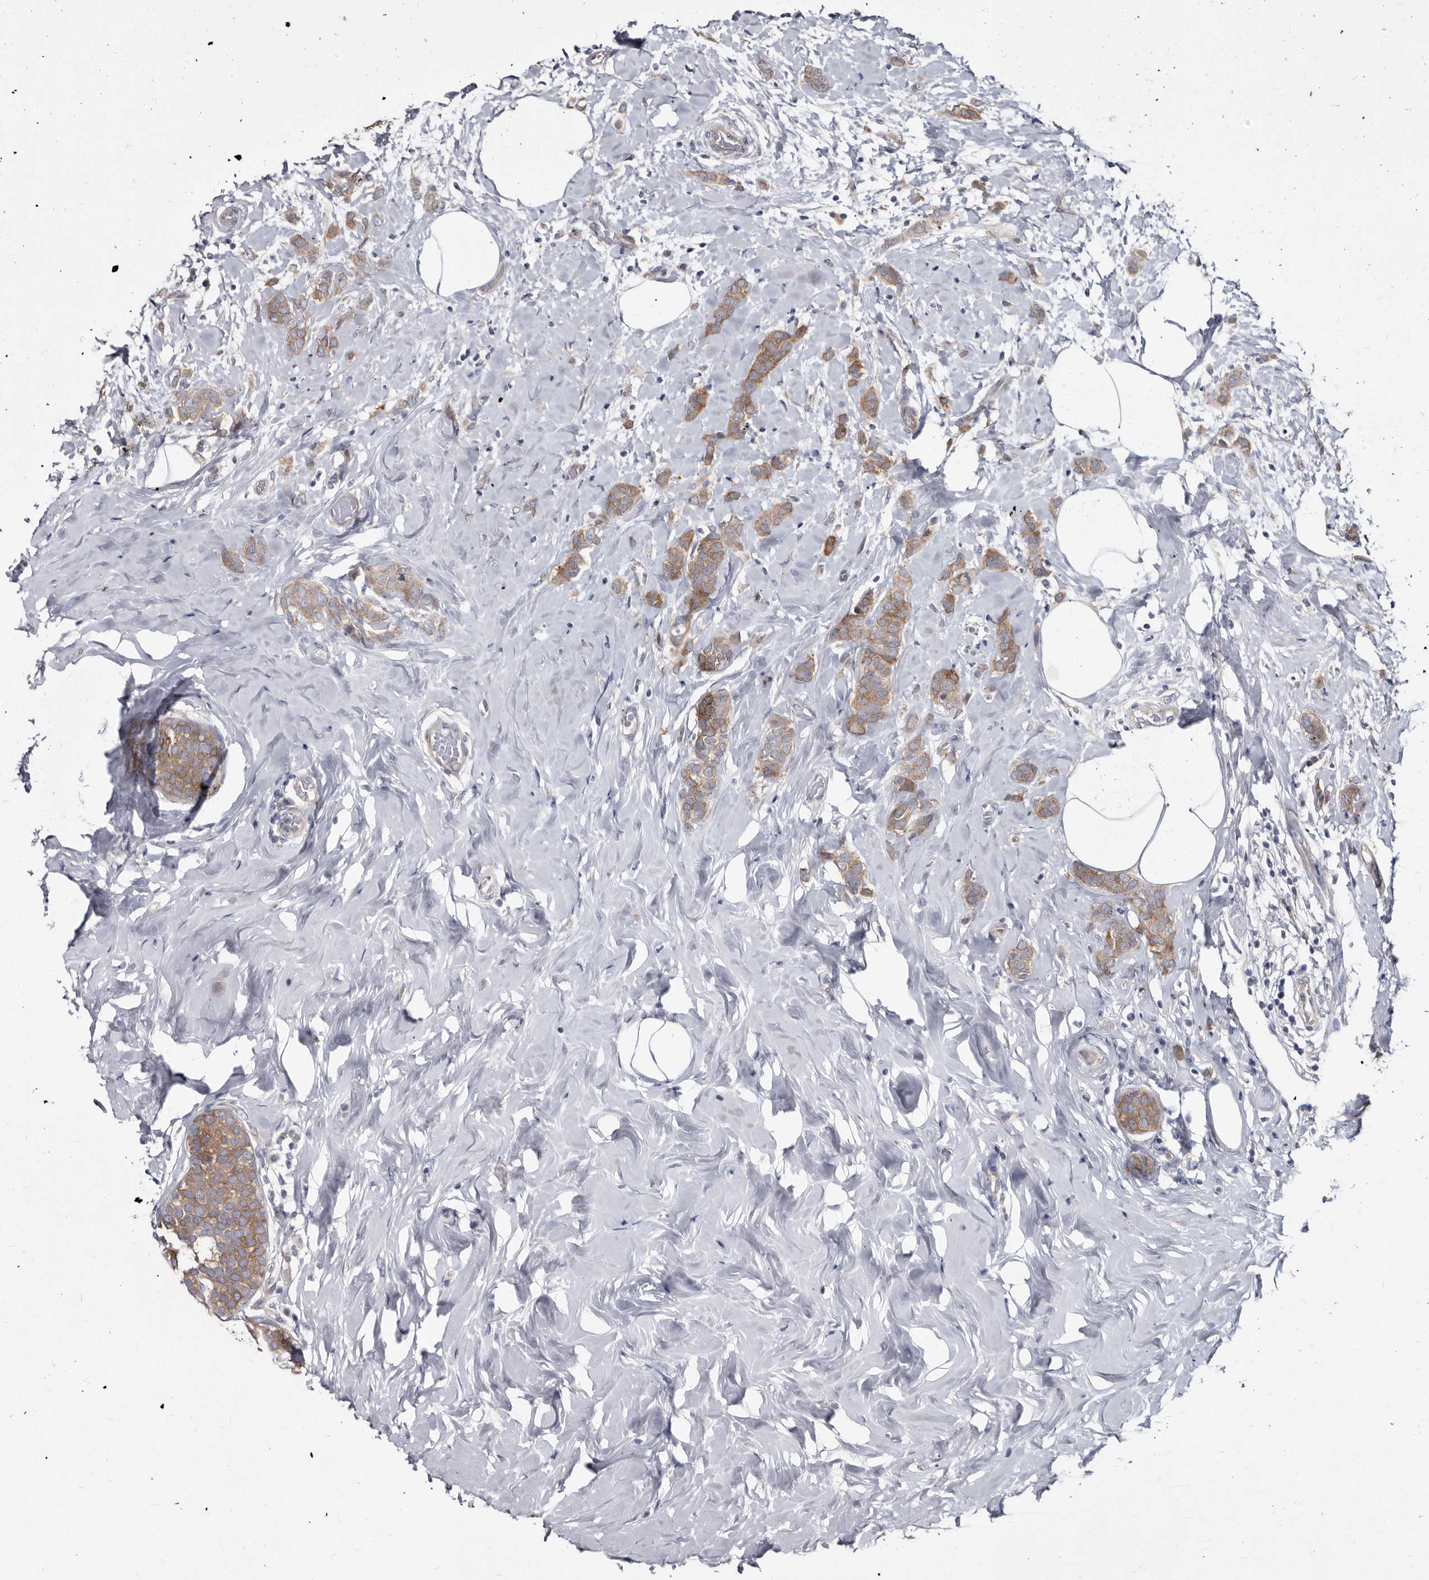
{"staining": {"intensity": "moderate", "quantity": ">75%", "location": "cytoplasmic/membranous"}, "tissue": "breast cancer", "cell_type": "Tumor cells", "image_type": "cancer", "snomed": [{"axis": "morphology", "description": "Lobular carcinoma, in situ"}, {"axis": "morphology", "description": "Lobular carcinoma"}, {"axis": "topography", "description": "Breast"}], "caption": "High-magnification brightfield microscopy of breast lobular carcinoma stained with DAB (3,3'-diaminobenzidine) (brown) and counterstained with hematoxylin (blue). tumor cells exhibit moderate cytoplasmic/membranous positivity is appreciated in approximately>75% of cells. The staining was performed using DAB to visualize the protein expression in brown, while the nuclei were stained in blue with hematoxylin (Magnification: 20x).", "gene": "ABCF2", "patient": {"sex": "female", "age": 41}}